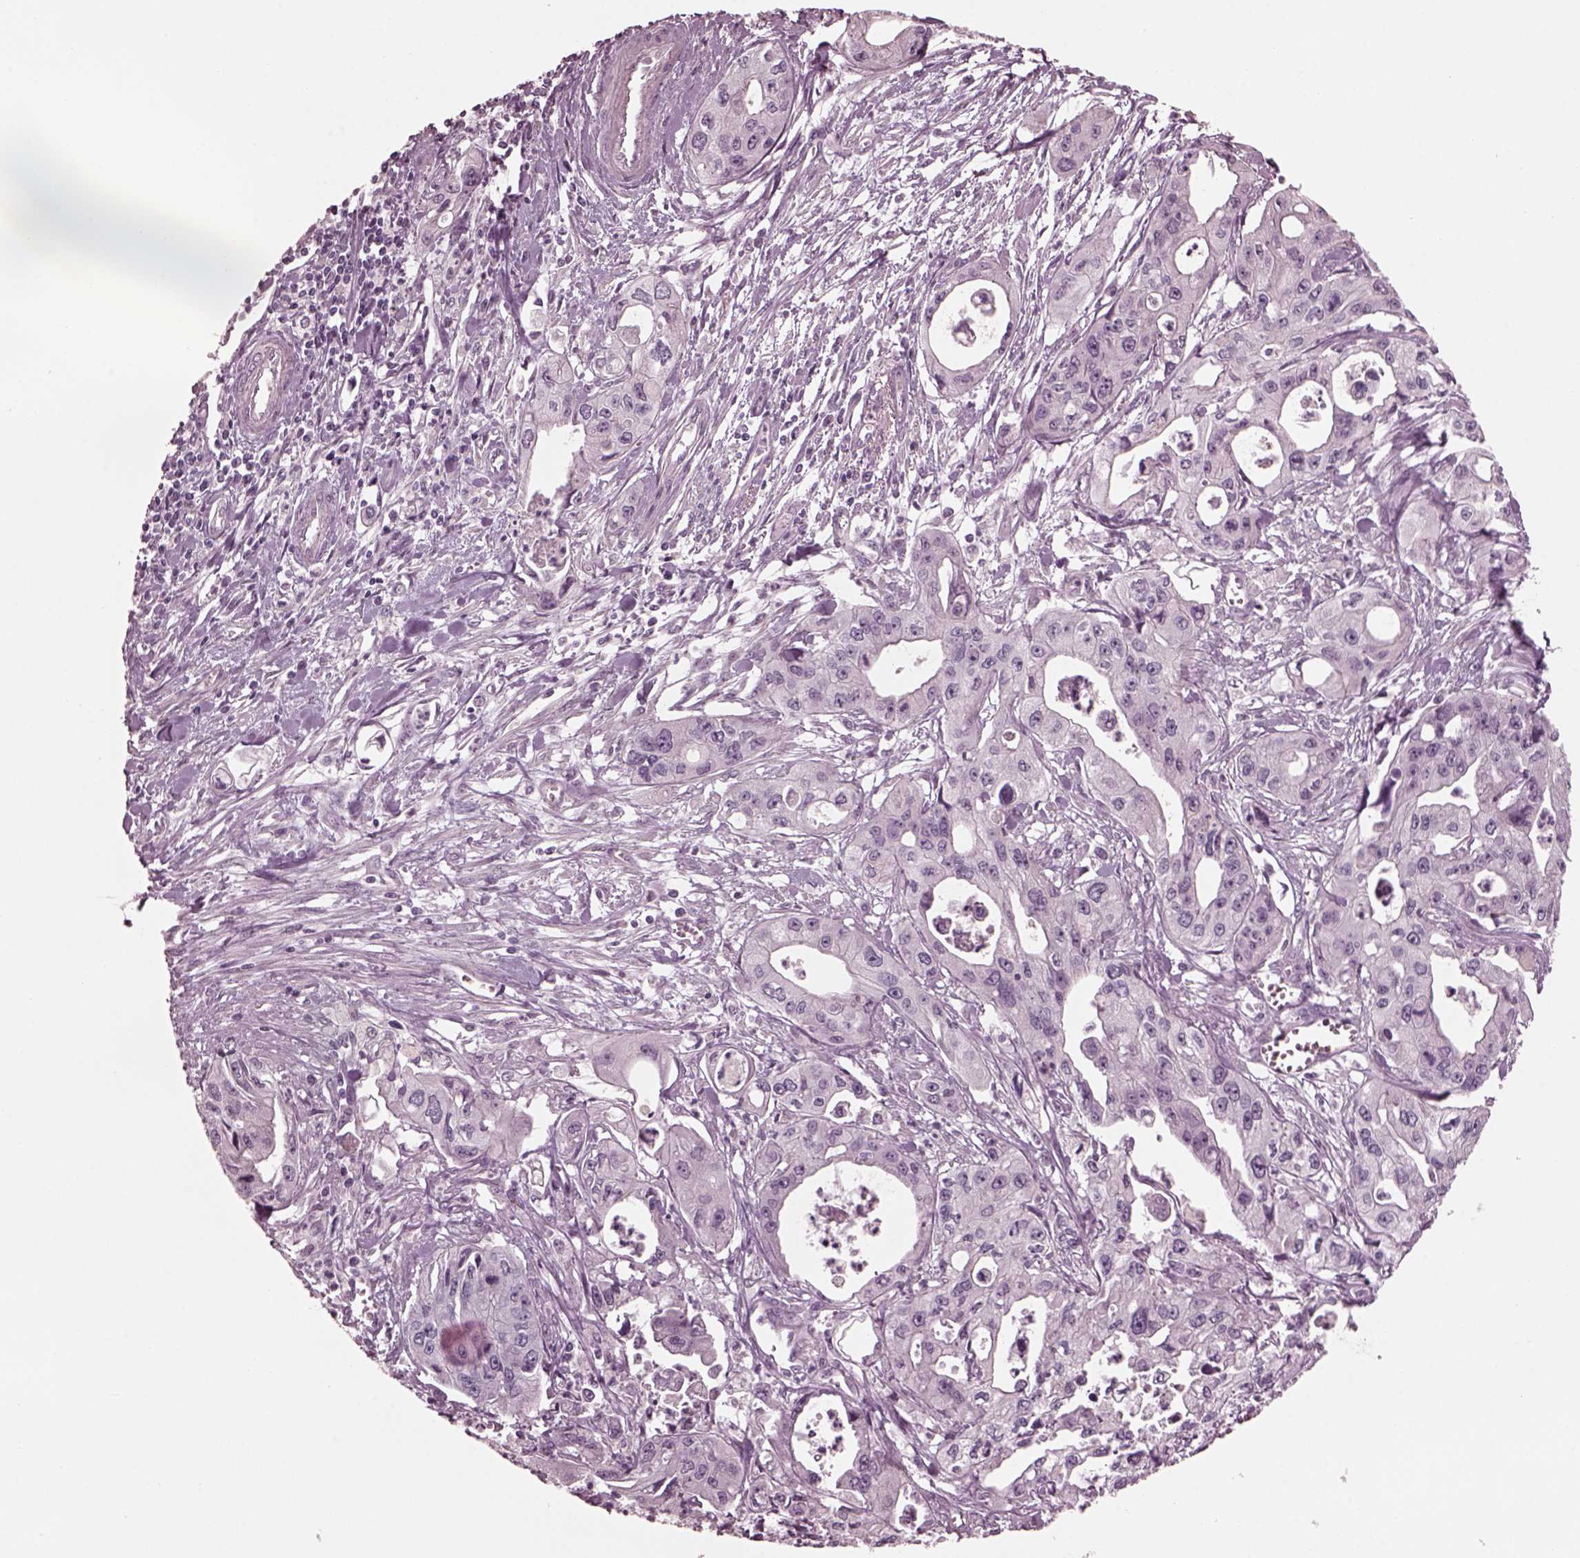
{"staining": {"intensity": "negative", "quantity": "none", "location": "none"}, "tissue": "pancreatic cancer", "cell_type": "Tumor cells", "image_type": "cancer", "snomed": [{"axis": "morphology", "description": "Adenocarcinoma, NOS"}, {"axis": "topography", "description": "Pancreas"}], "caption": "Human pancreatic cancer (adenocarcinoma) stained for a protein using immunohistochemistry displays no staining in tumor cells.", "gene": "YY2", "patient": {"sex": "male", "age": 70}}